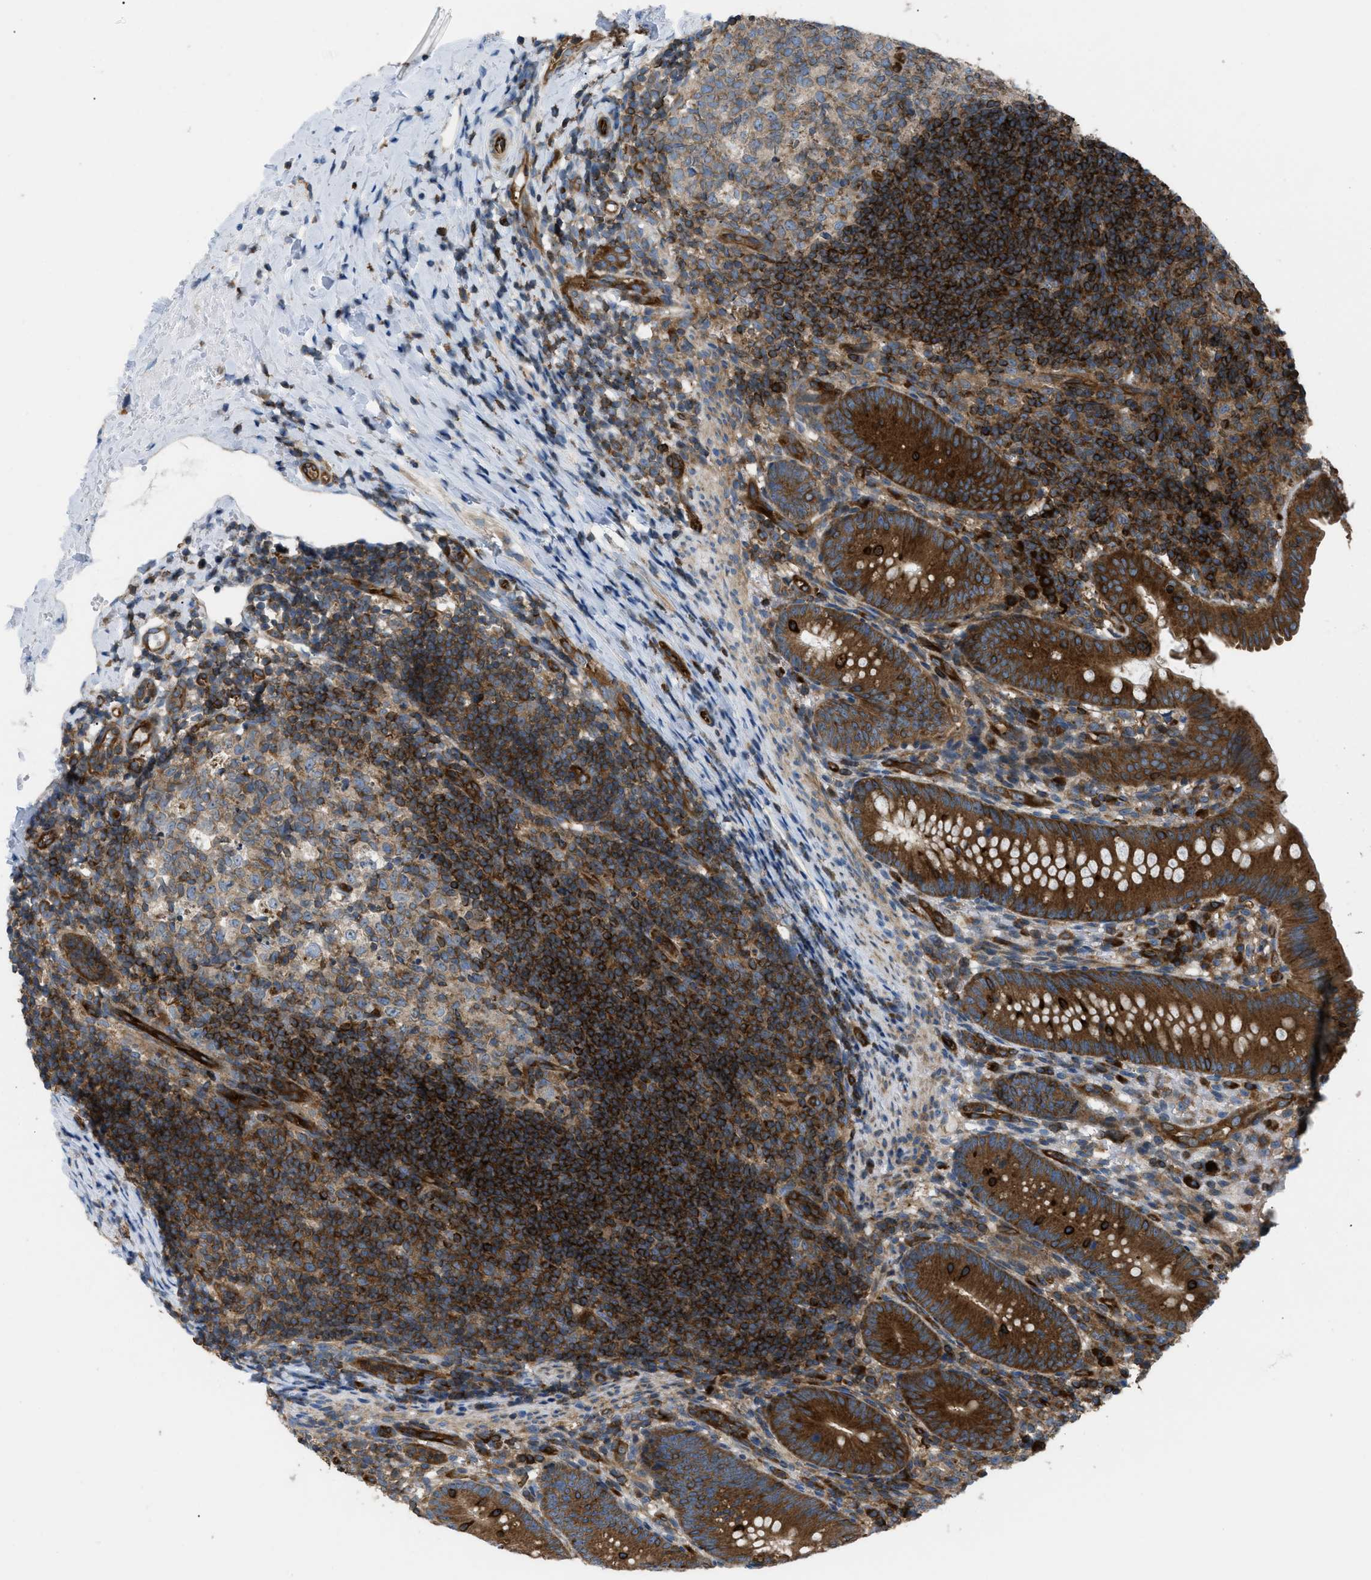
{"staining": {"intensity": "strong", "quantity": ">75%", "location": "cytoplasmic/membranous"}, "tissue": "appendix", "cell_type": "Glandular cells", "image_type": "normal", "snomed": [{"axis": "morphology", "description": "Normal tissue, NOS"}, {"axis": "topography", "description": "Appendix"}], "caption": "Protein analysis of normal appendix exhibits strong cytoplasmic/membranous expression in about >75% of glandular cells. (DAB IHC, brown staining for protein, blue staining for nuclei).", "gene": "ATP2A3", "patient": {"sex": "male", "age": 1}}